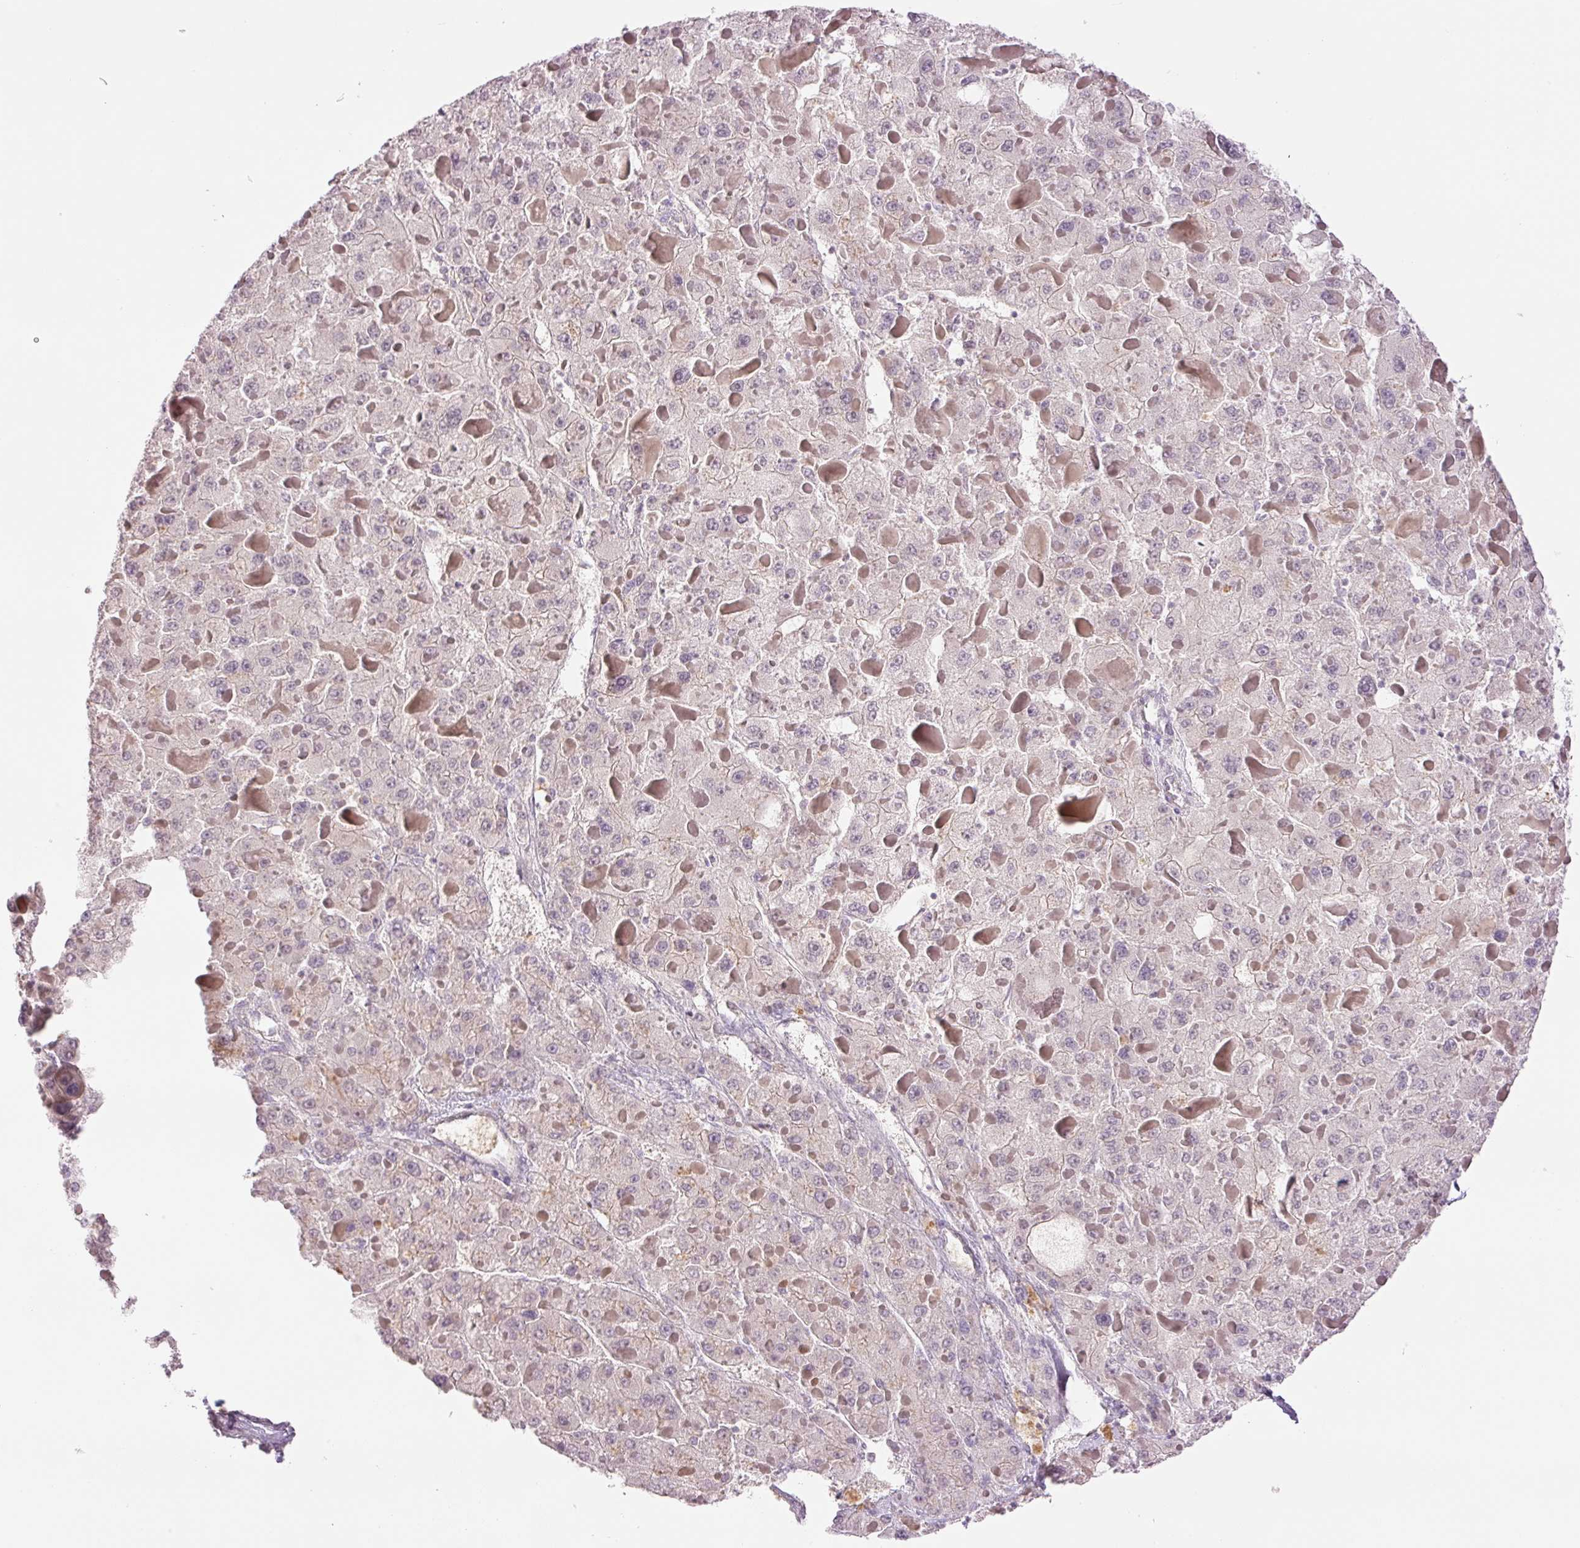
{"staining": {"intensity": "negative", "quantity": "none", "location": "none"}, "tissue": "liver cancer", "cell_type": "Tumor cells", "image_type": "cancer", "snomed": [{"axis": "morphology", "description": "Carcinoma, Hepatocellular, NOS"}, {"axis": "topography", "description": "Liver"}], "caption": "DAB immunohistochemical staining of liver cancer demonstrates no significant positivity in tumor cells.", "gene": "LY6G6D", "patient": {"sex": "female", "age": 73}}